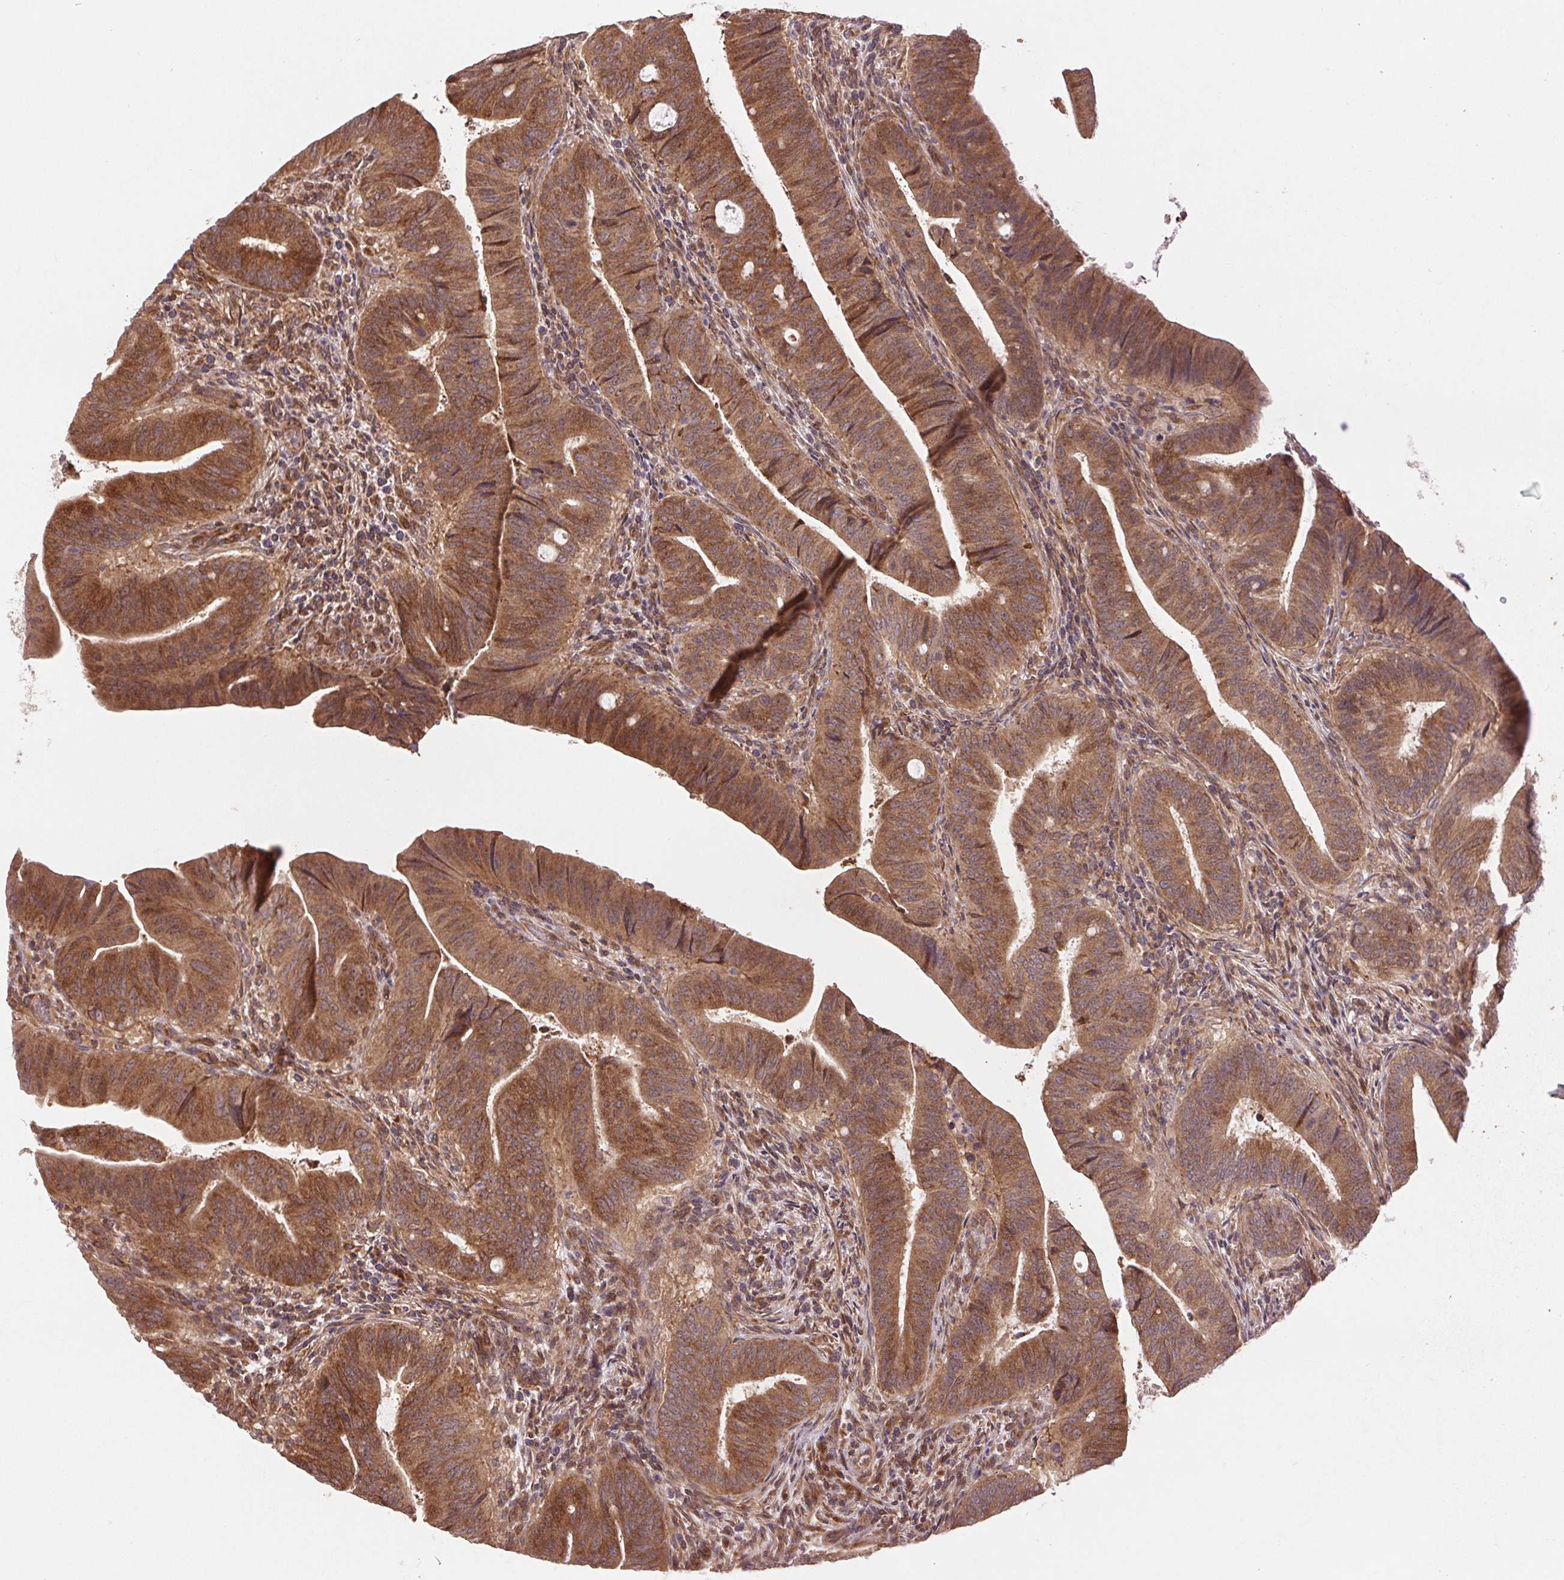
{"staining": {"intensity": "moderate", "quantity": ">75%", "location": "cytoplasmic/membranous"}, "tissue": "colorectal cancer", "cell_type": "Tumor cells", "image_type": "cancer", "snomed": [{"axis": "morphology", "description": "Adenocarcinoma, NOS"}, {"axis": "topography", "description": "Colon"}], "caption": "Adenocarcinoma (colorectal) stained for a protein demonstrates moderate cytoplasmic/membranous positivity in tumor cells.", "gene": "BTF3L4", "patient": {"sex": "female", "age": 43}}